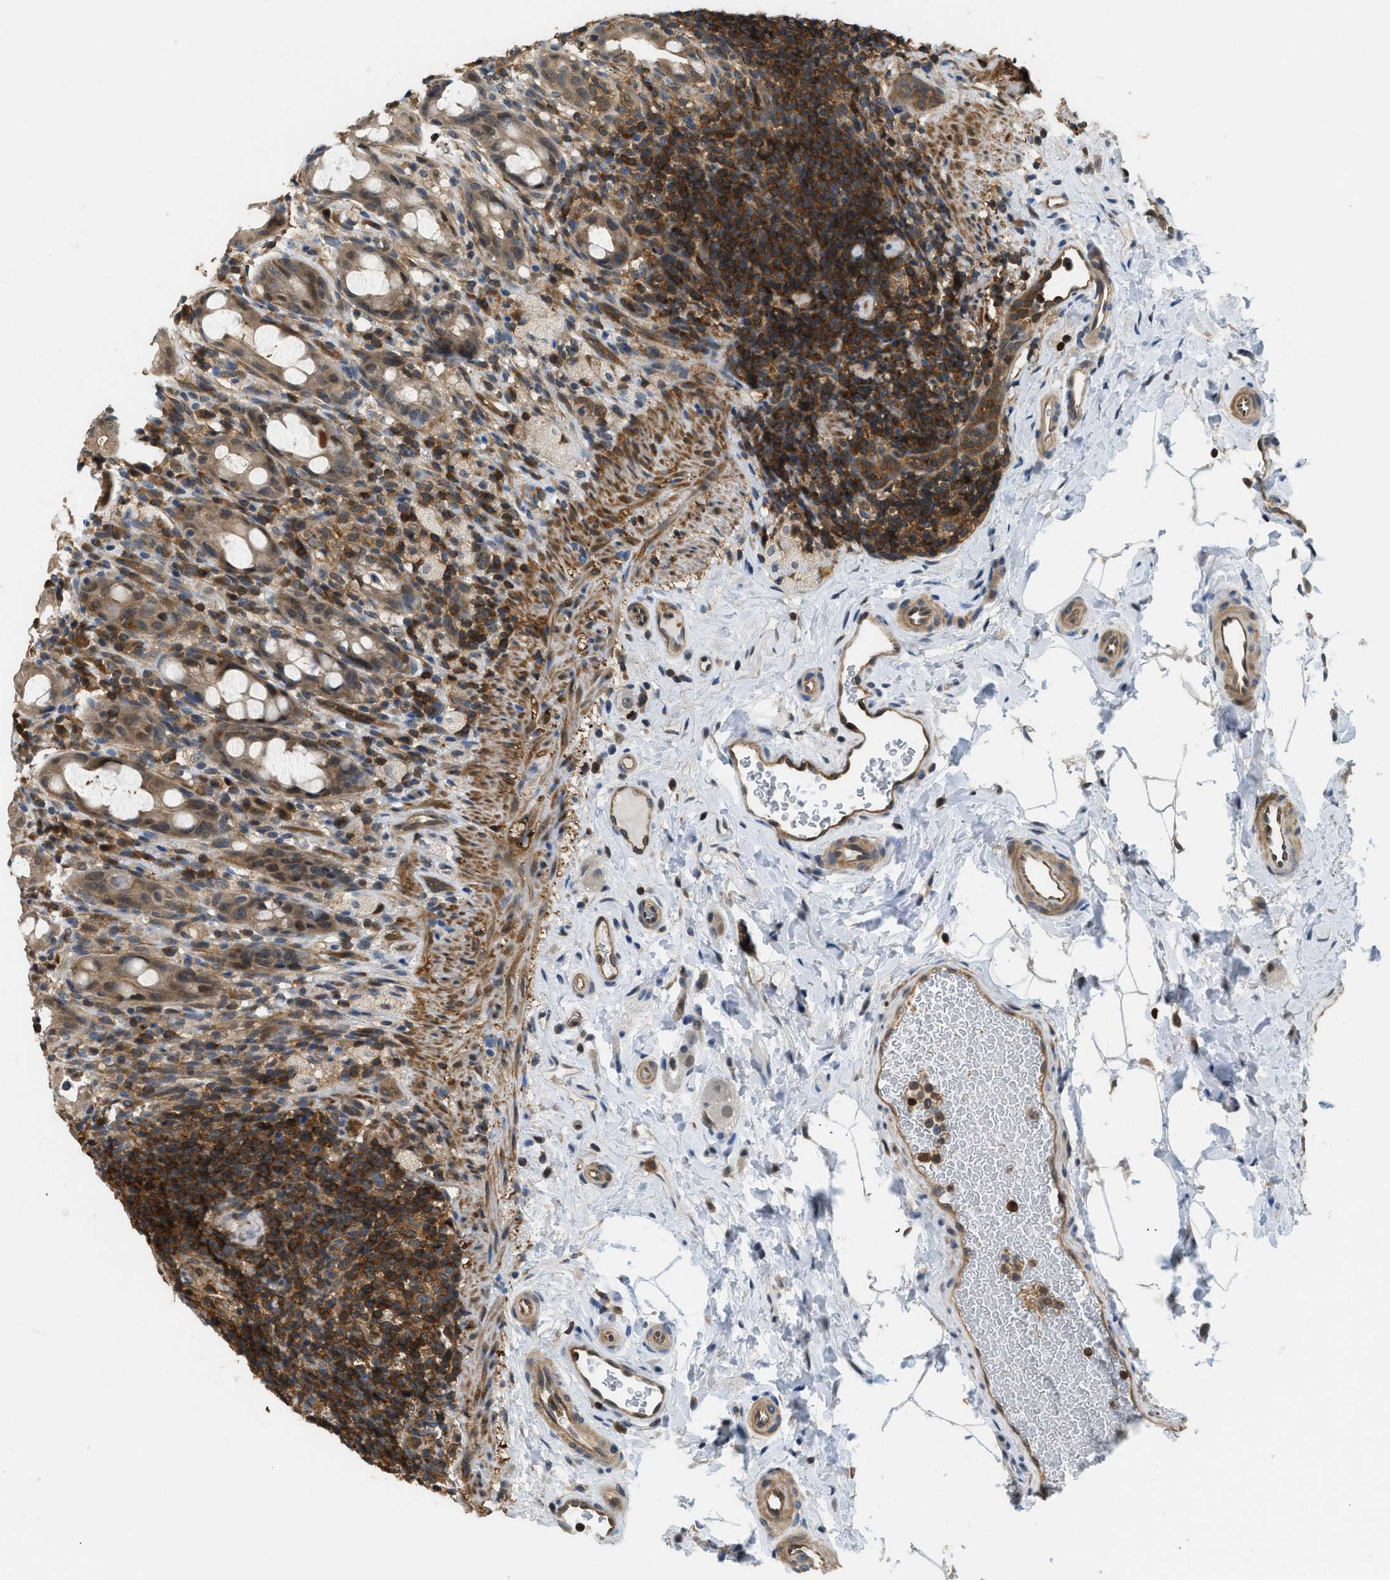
{"staining": {"intensity": "moderate", "quantity": ">75%", "location": "cytoplasmic/membranous"}, "tissue": "rectum", "cell_type": "Glandular cells", "image_type": "normal", "snomed": [{"axis": "morphology", "description": "Normal tissue, NOS"}, {"axis": "topography", "description": "Rectum"}], "caption": "Approximately >75% of glandular cells in unremarkable human rectum show moderate cytoplasmic/membranous protein staining as visualized by brown immunohistochemical staining.", "gene": "TES", "patient": {"sex": "male", "age": 44}}